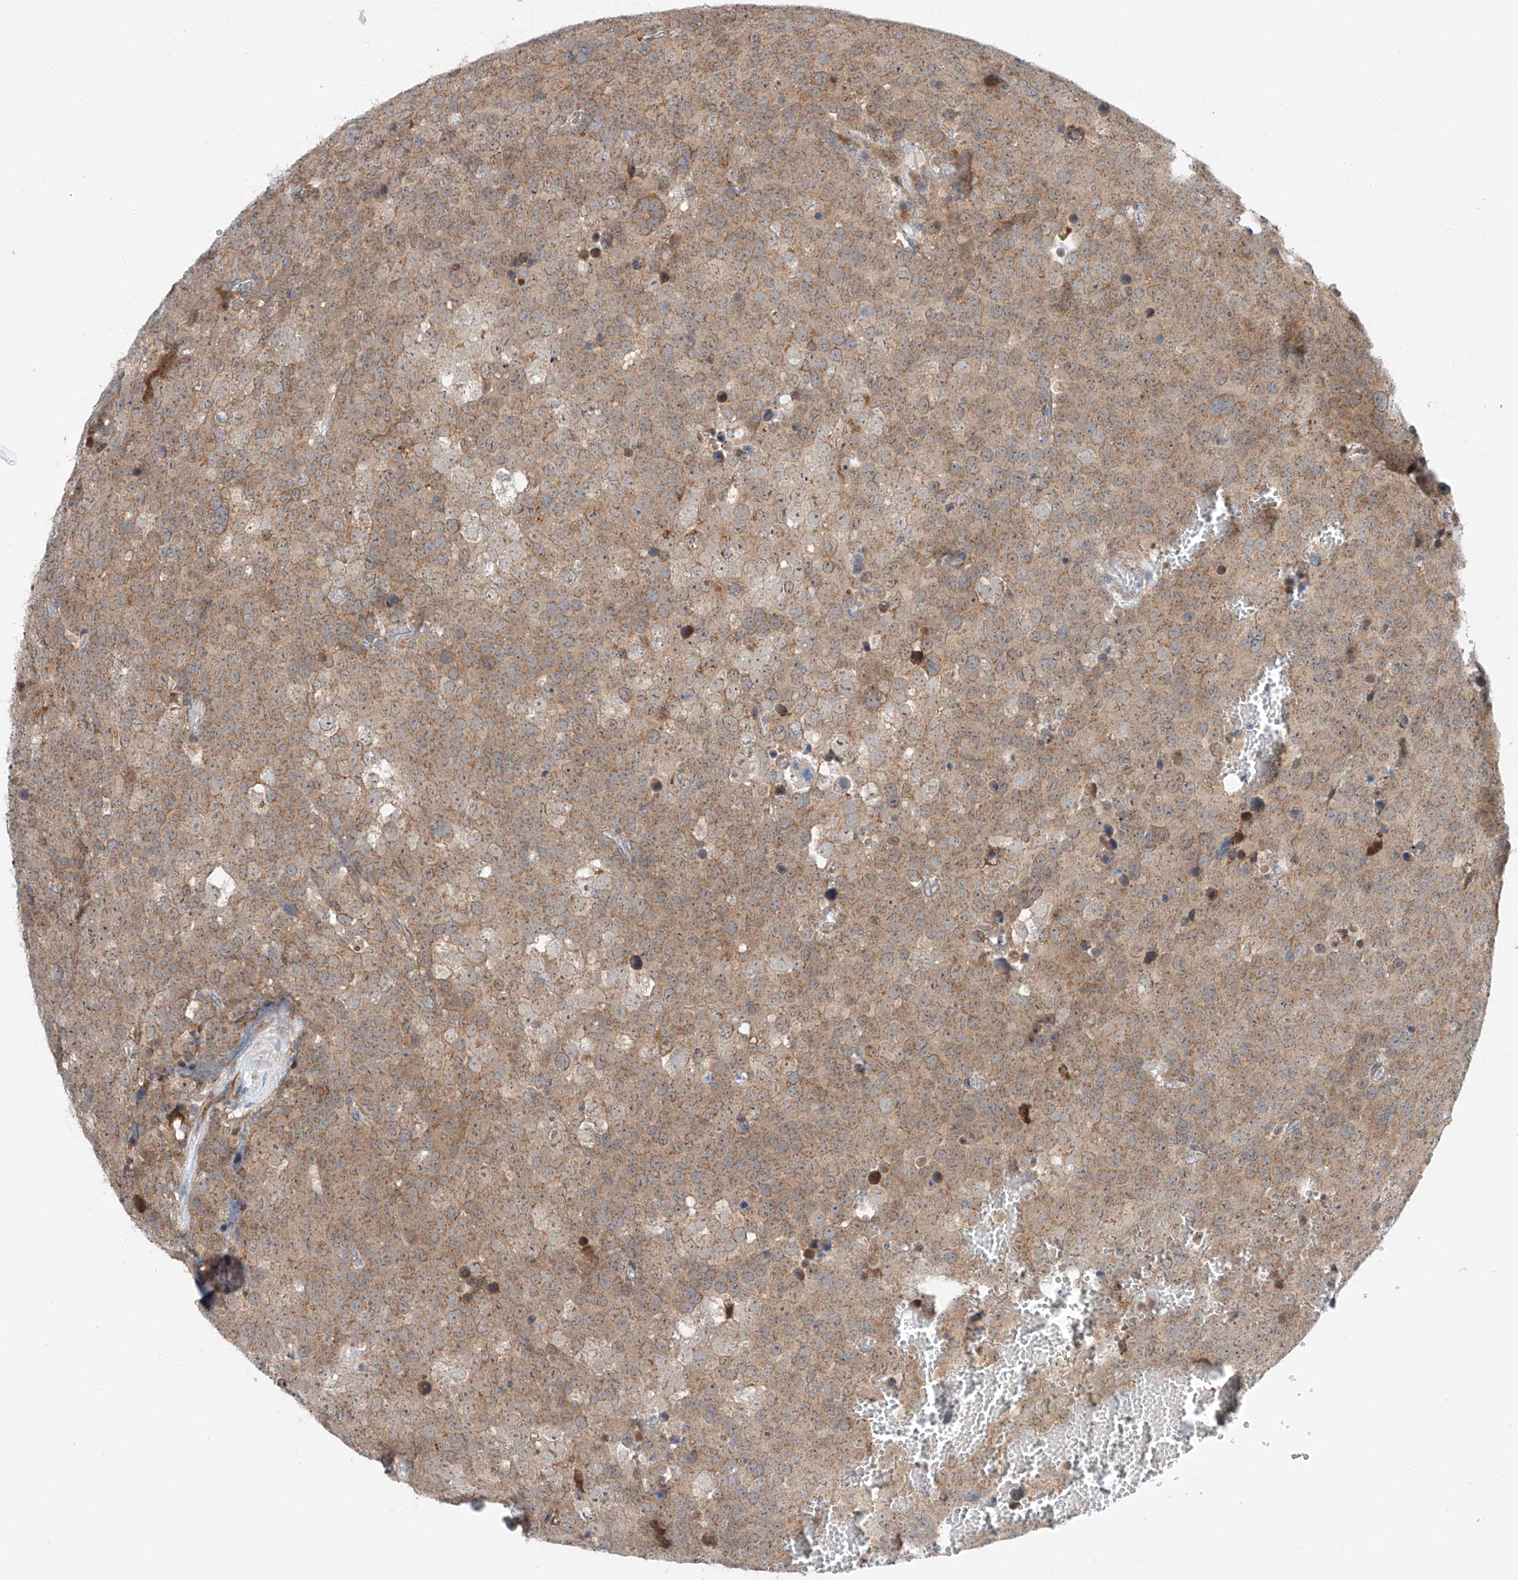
{"staining": {"intensity": "moderate", "quantity": ">75%", "location": "cytoplasmic/membranous"}, "tissue": "testis cancer", "cell_type": "Tumor cells", "image_type": "cancer", "snomed": [{"axis": "morphology", "description": "Seminoma, NOS"}, {"axis": "topography", "description": "Testis"}], "caption": "IHC photomicrograph of neoplastic tissue: seminoma (testis) stained using immunohistochemistry shows medium levels of moderate protein expression localized specifically in the cytoplasmic/membranous of tumor cells, appearing as a cytoplasmic/membranous brown color.", "gene": "CLDND1", "patient": {"sex": "male", "age": 71}}